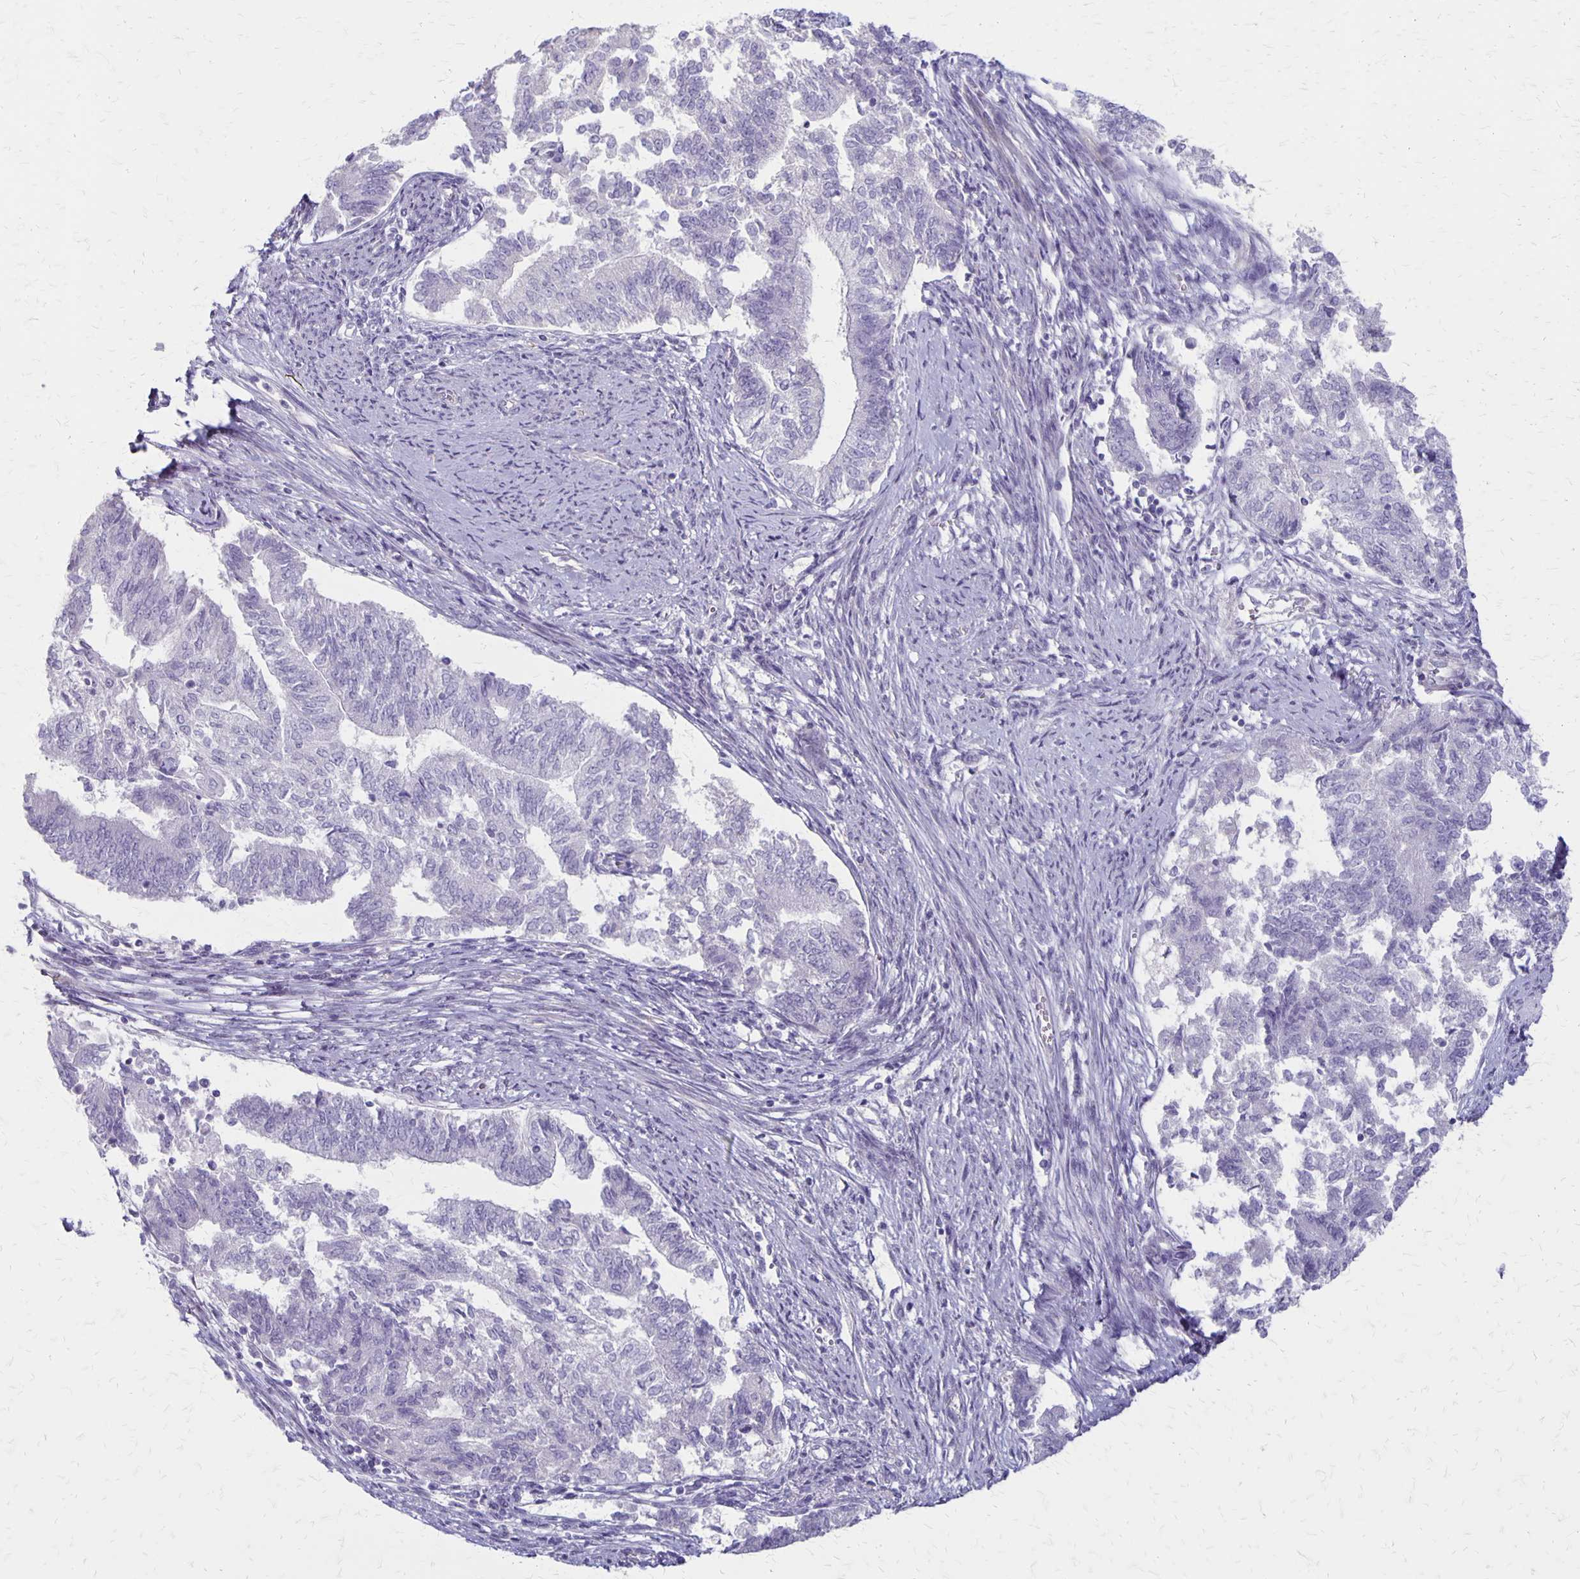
{"staining": {"intensity": "negative", "quantity": "none", "location": "none"}, "tissue": "endometrial cancer", "cell_type": "Tumor cells", "image_type": "cancer", "snomed": [{"axis": "morphology", "description": "Adenocarcinoma, NOS"}, {"axis": "topography", "description": "Endometrium"}], "caption": "High magnification brightfield microscopy of endometrial cancer stained with DAB (brown) and counterstained with hematoxylin (blue): tumor cells show no significant positivity.", "gene": "HOMER1", "patient": {"sex": "female", "age": 65}}